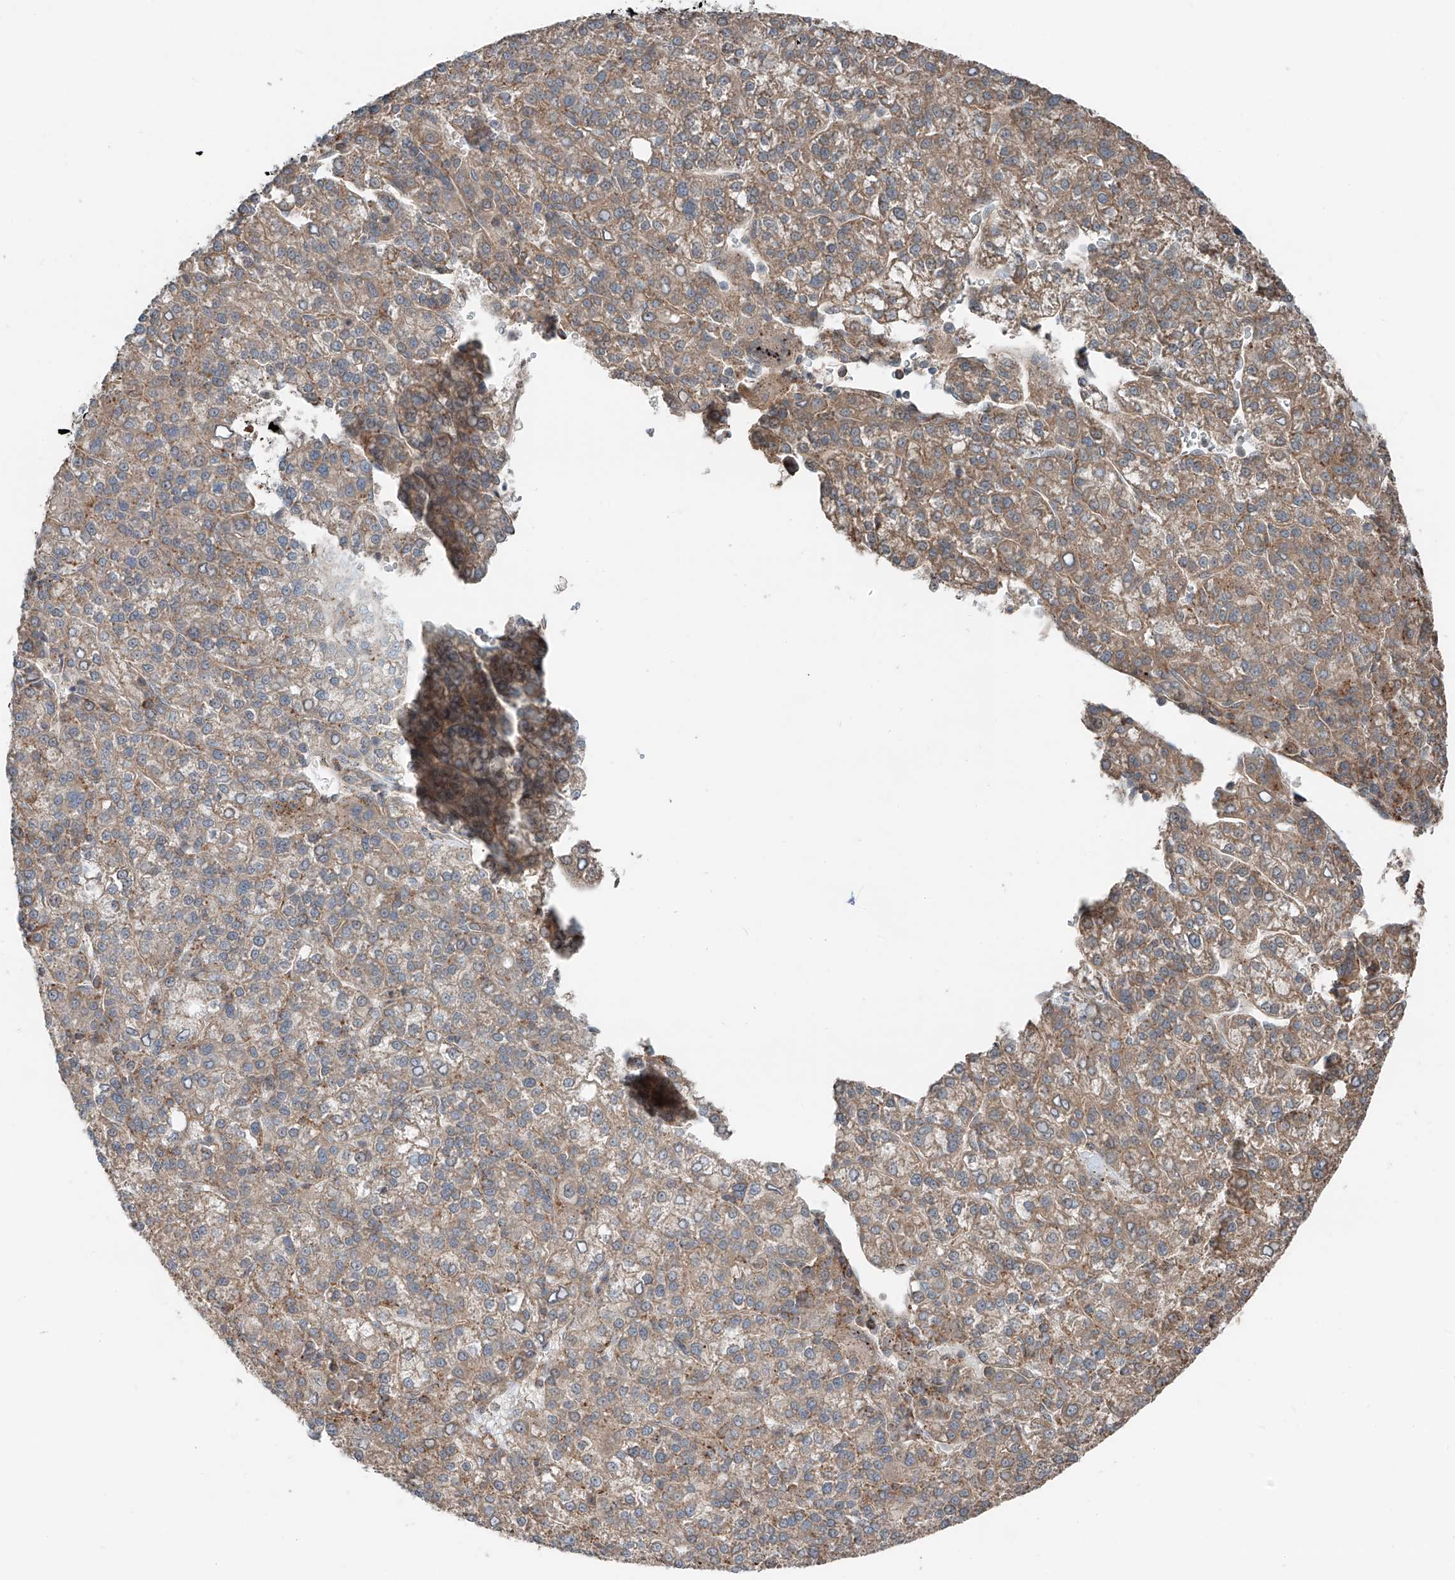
{"staining": {"intensity": "weak", "quantity": ">75%", "location": "cytoplasmic/membranous"}, "tissue": "liver cancer", "cell_type": "Tumor cells", "image_type": "cancer", "snomed": [{"axis": "morphology", "description": "Carcinoma, Hepatocellular, NOS"}, {"axis": "topography", "description": "Liver"}], "caption": "Tumor cells demonstrate weak cytoplasmic/membranous staining in about >75% of cells in liver hepatocellular carcinoma.", "gene": "CEP162", "patient": {"sex": "female", "age": 58}}